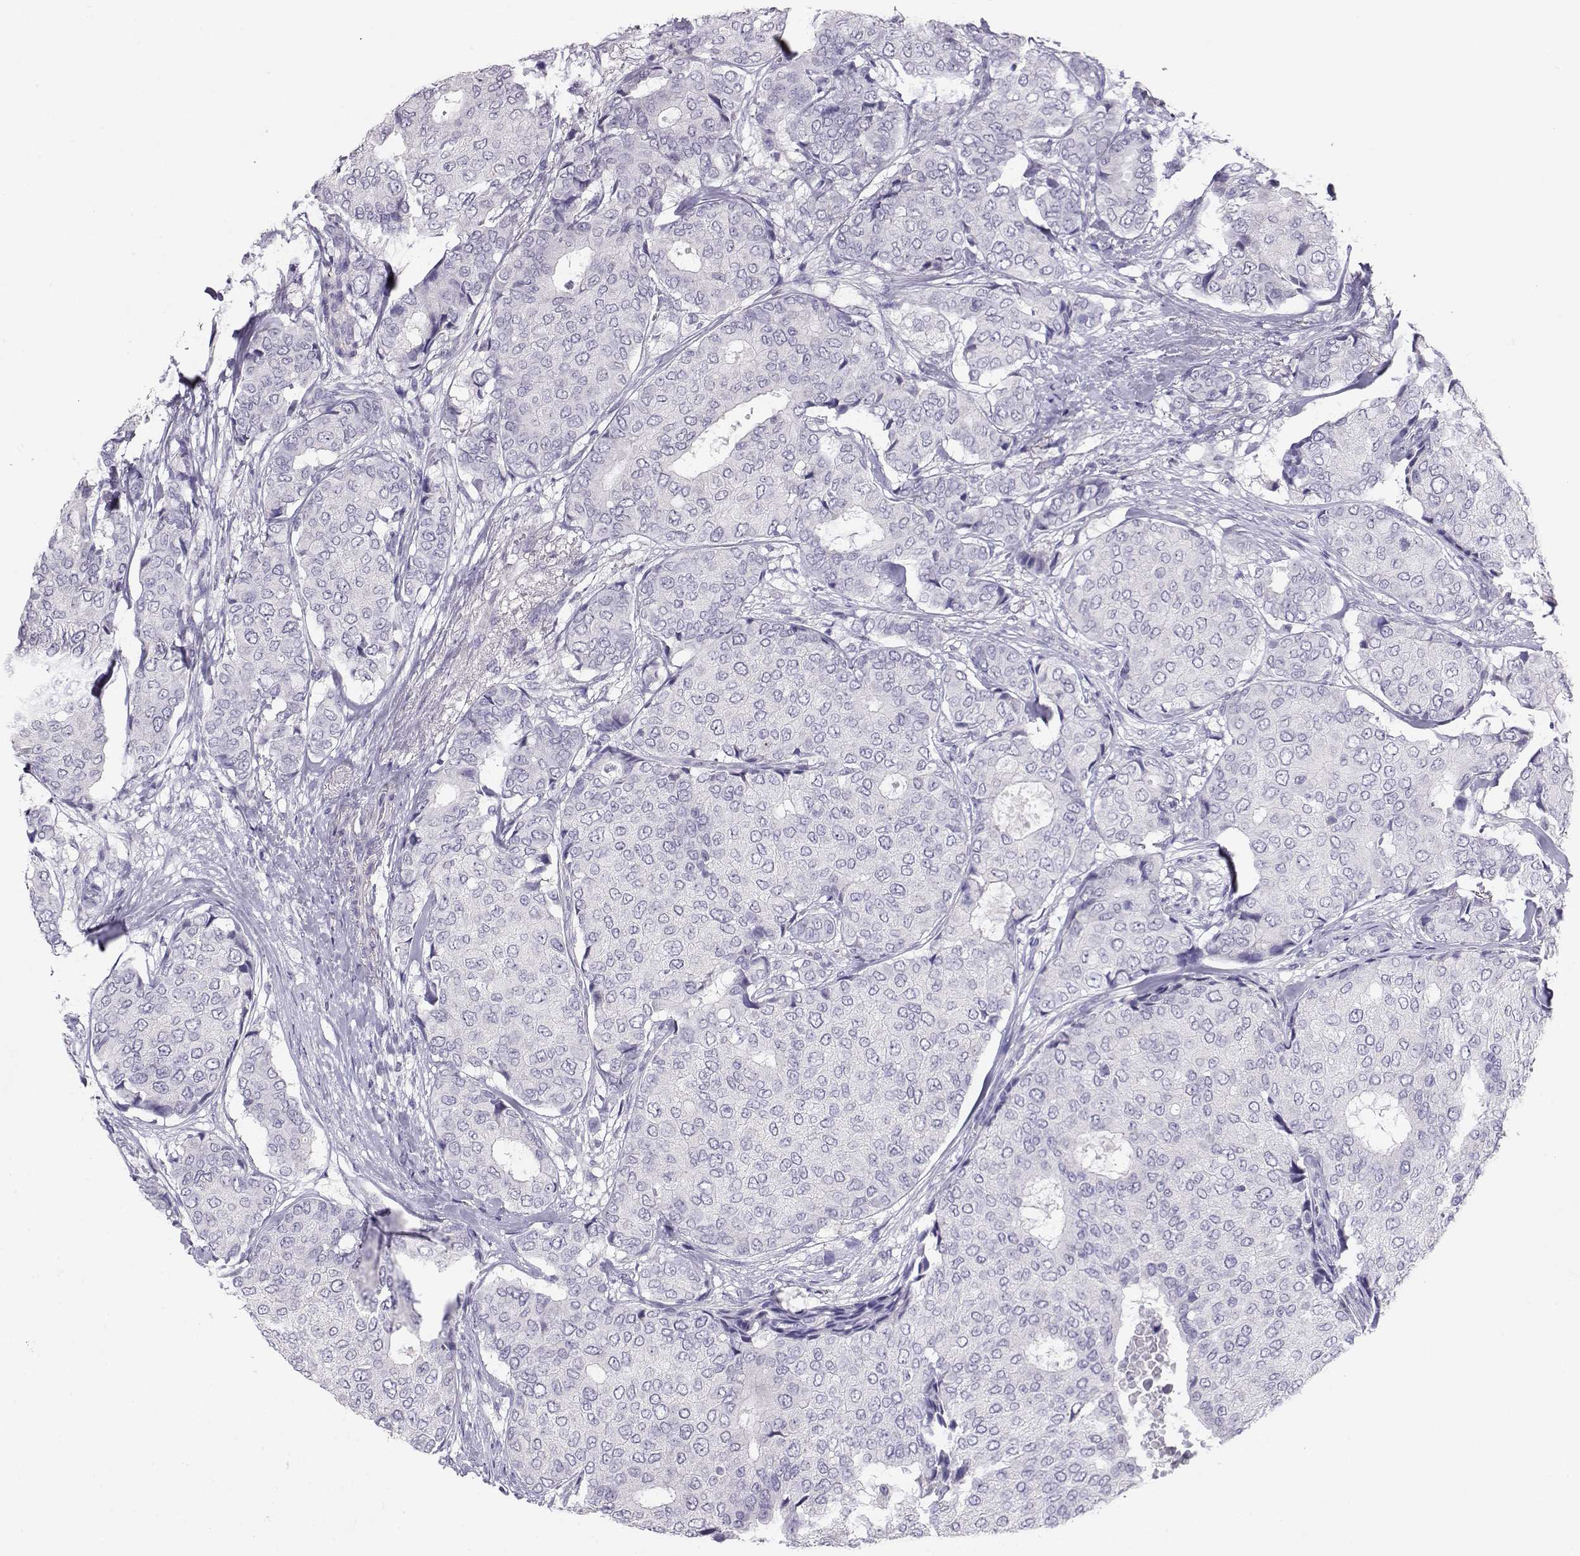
{"staining": {"intensity": "negative", "quantity": "none", "location": "none"}, "tissue": "breast cancer", "cell_type": "Tumor cells", "image_type": "cancer", "snomed": [{"axis": "morphology", "description": "Duct carcinoma"}, {"axis": "topography", "description": "Breast"}], "caption": "Immunohistochemical staining of breast invasive ductal carcinoma exhibits no significant expression in tumor cells.", "gene": "ENDOU", "patient": {"sex": "female", "age": 75}}